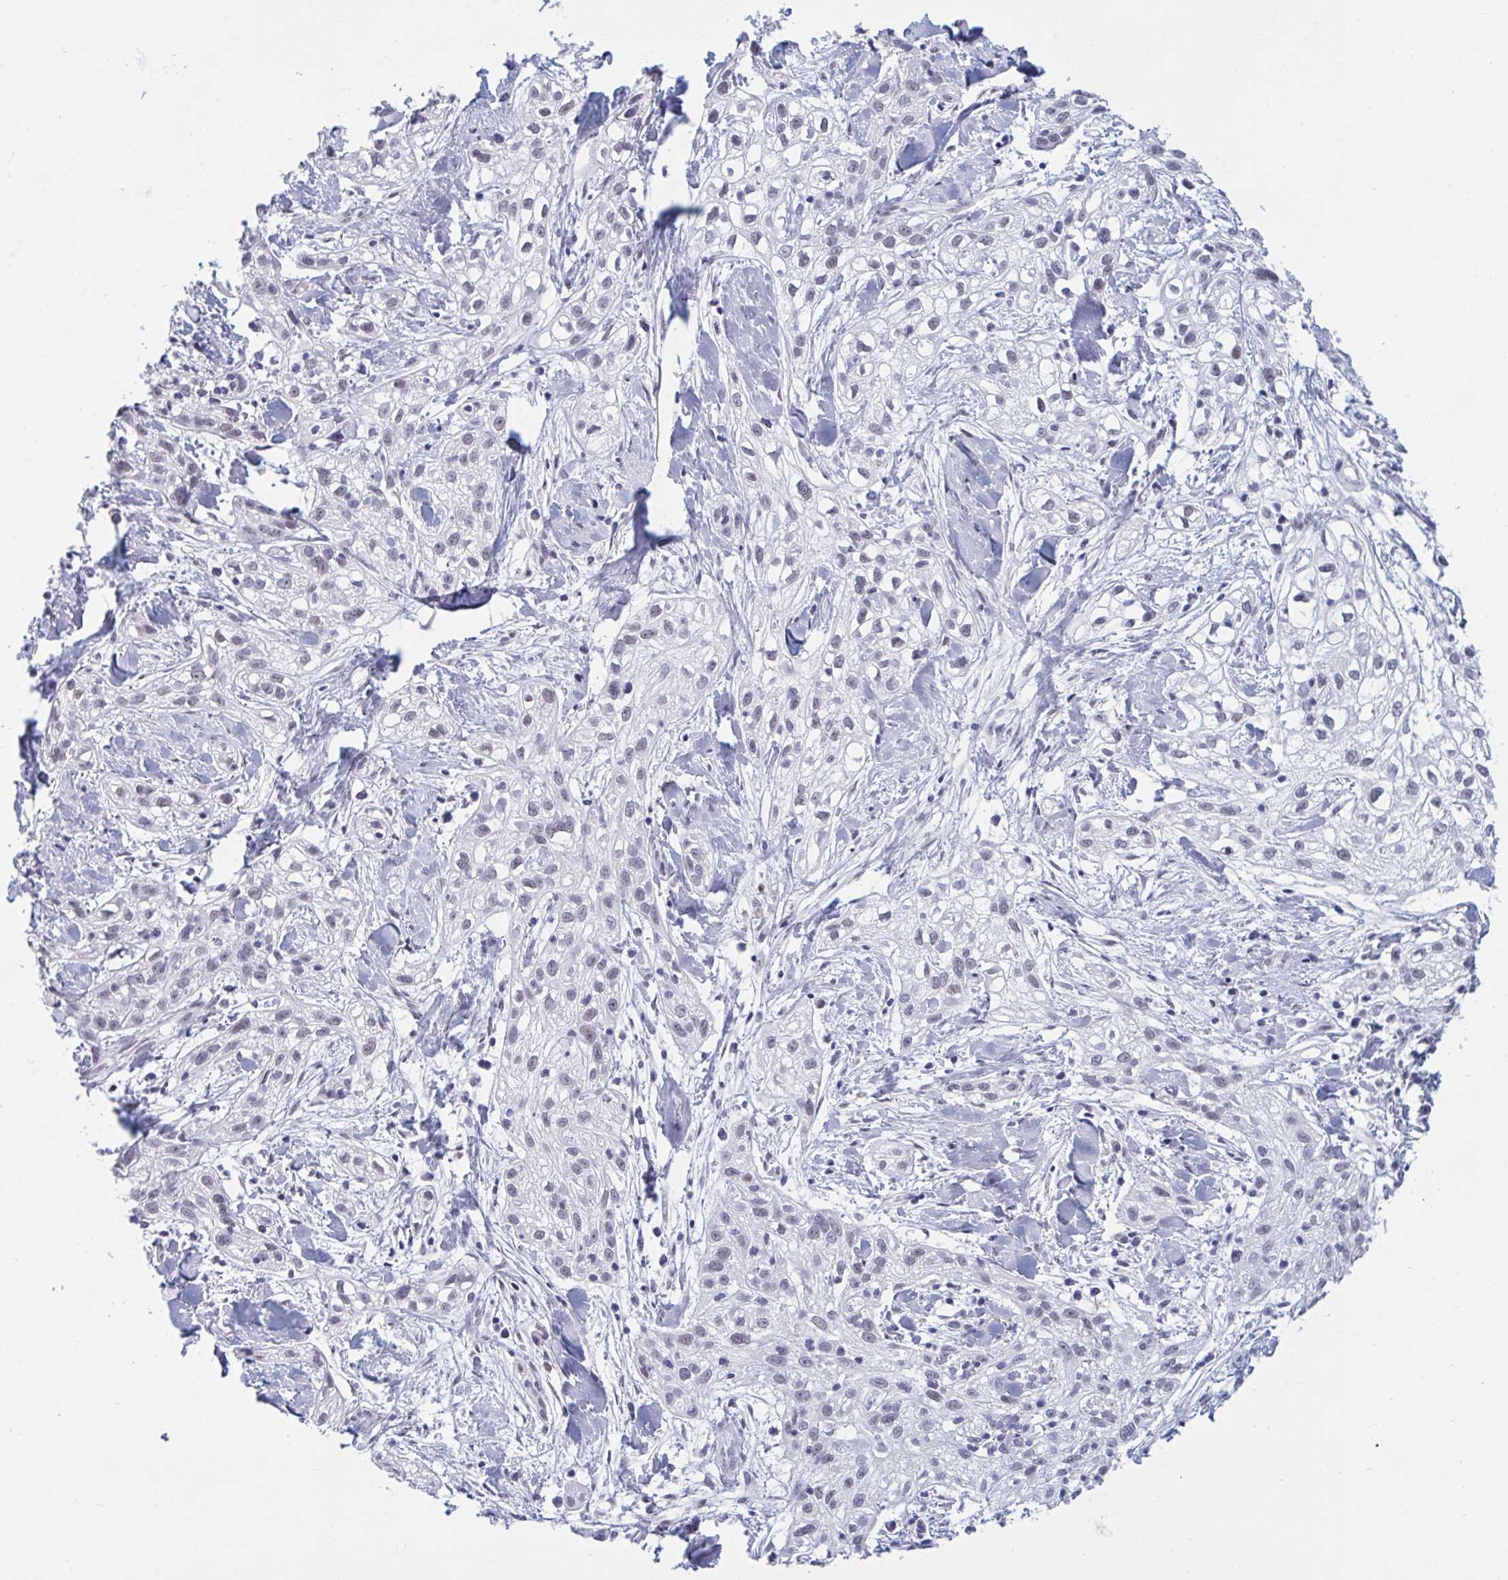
{"staining": {"intensity": "negative", "quantity": "none", "location": "none"}, "tissue": "skin cancer", "cell_type": "Tumor cells", "image_type": "cancer", "snomed": [{"axis": "morphology", "description": "Squamous cell carcinoma, NOS"}, {"axis": "topography", "description": "Skin"}], "caption": "IHC of skin squamous cell carcinoma shows no positivity in tumor cells.", "gene": "MSMB", "patient": {"sex": "male", "age": 82}}